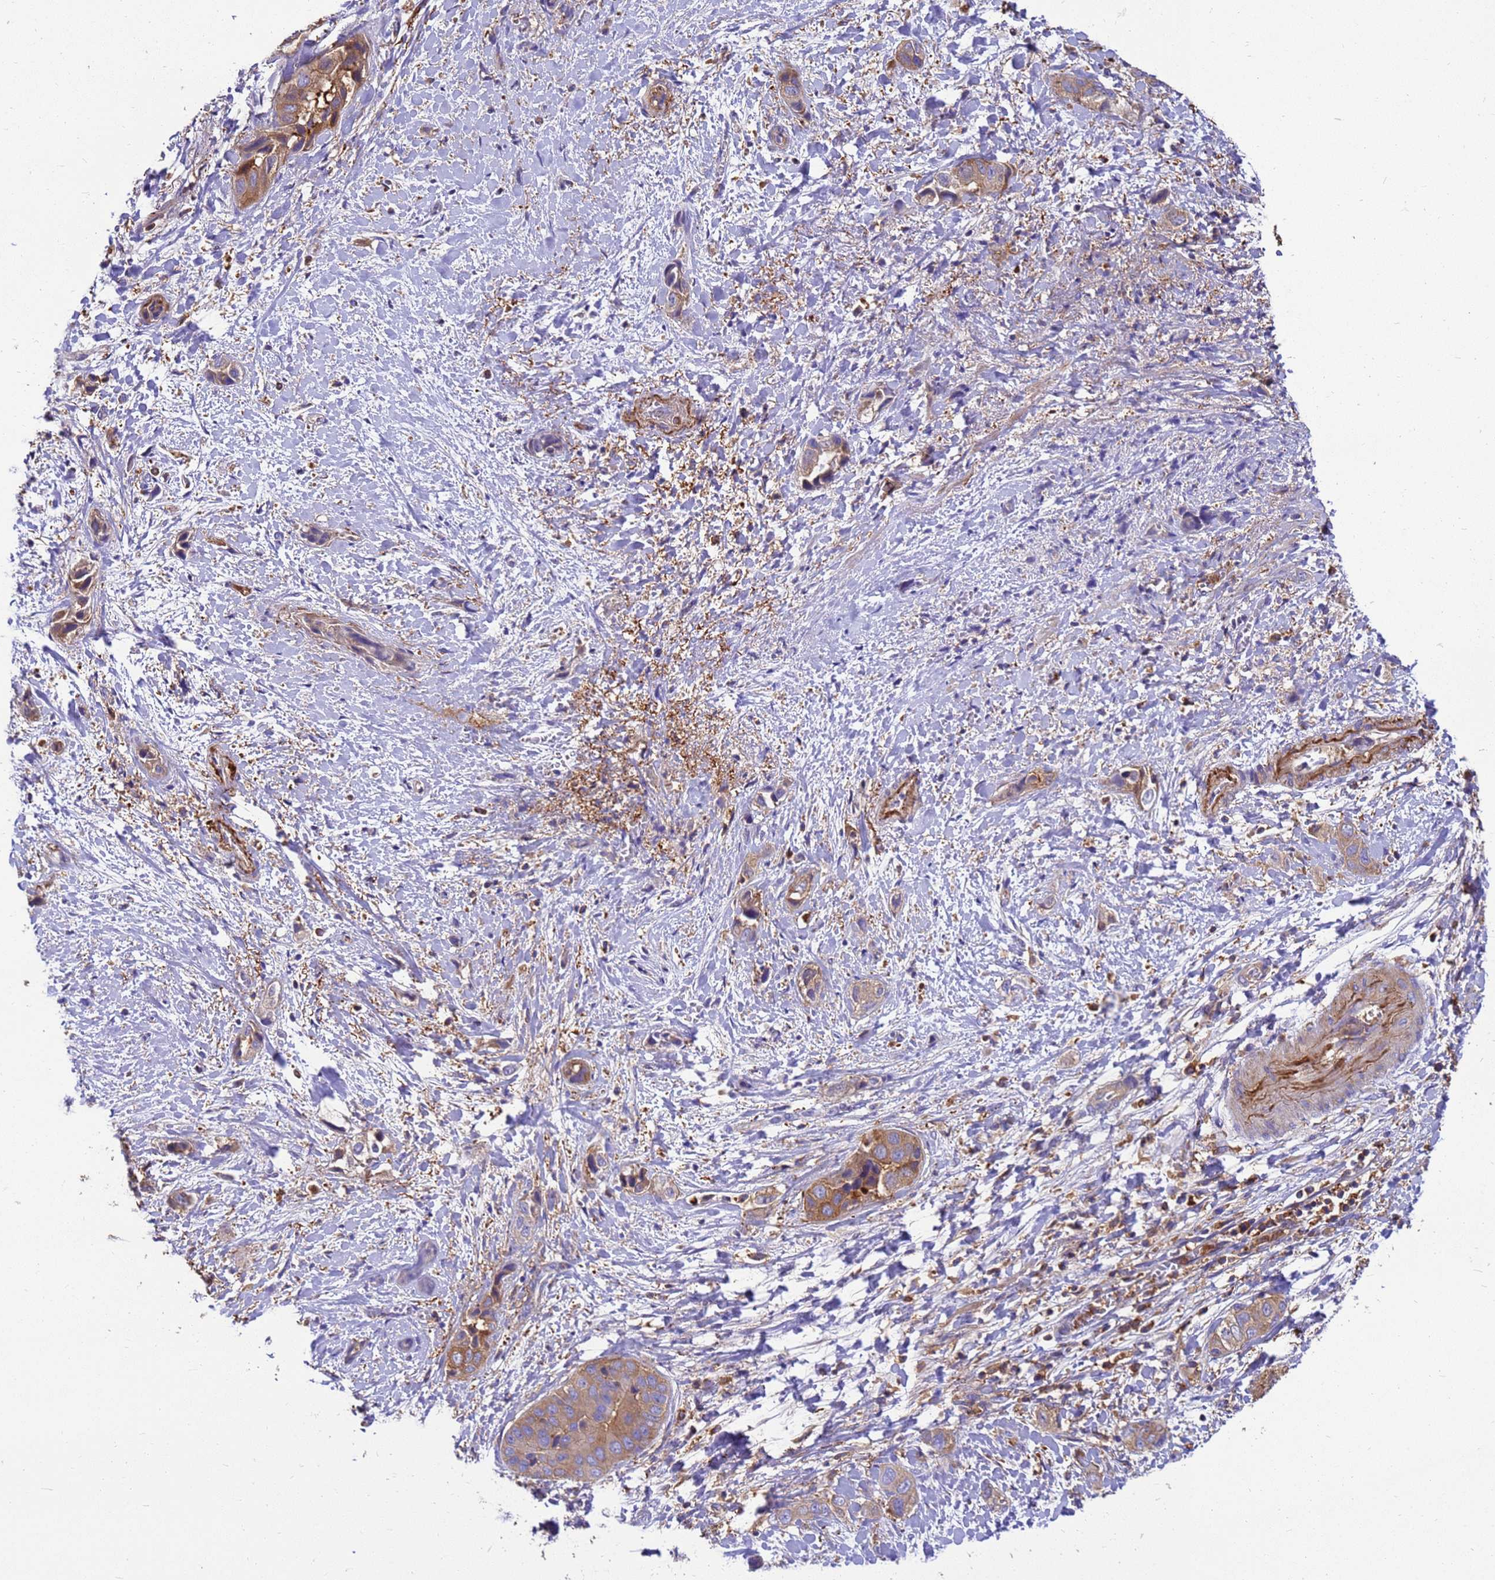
{"staining": {"intensity": "moderate", "quantity": "25%-75%", "location": "cytoplasmic/membranous"}, "tissue": "liver cancer", "cell_type": "Tumor cells", "image_type": "cancer", "snomed": [{"axis": "morphology", "description": "Cholangiocarcinoma"}, {"axis": "topography", "description": "Liver"}], "caption": "Protein expression analysis of cholangiocarcinoma (liver) exhibits moderate cytoplasmic/membranous staining in approximately 25%-75% of tumor cells.", "gene": "ZNF235", "patient": {"sex": "female", "age": 52}}